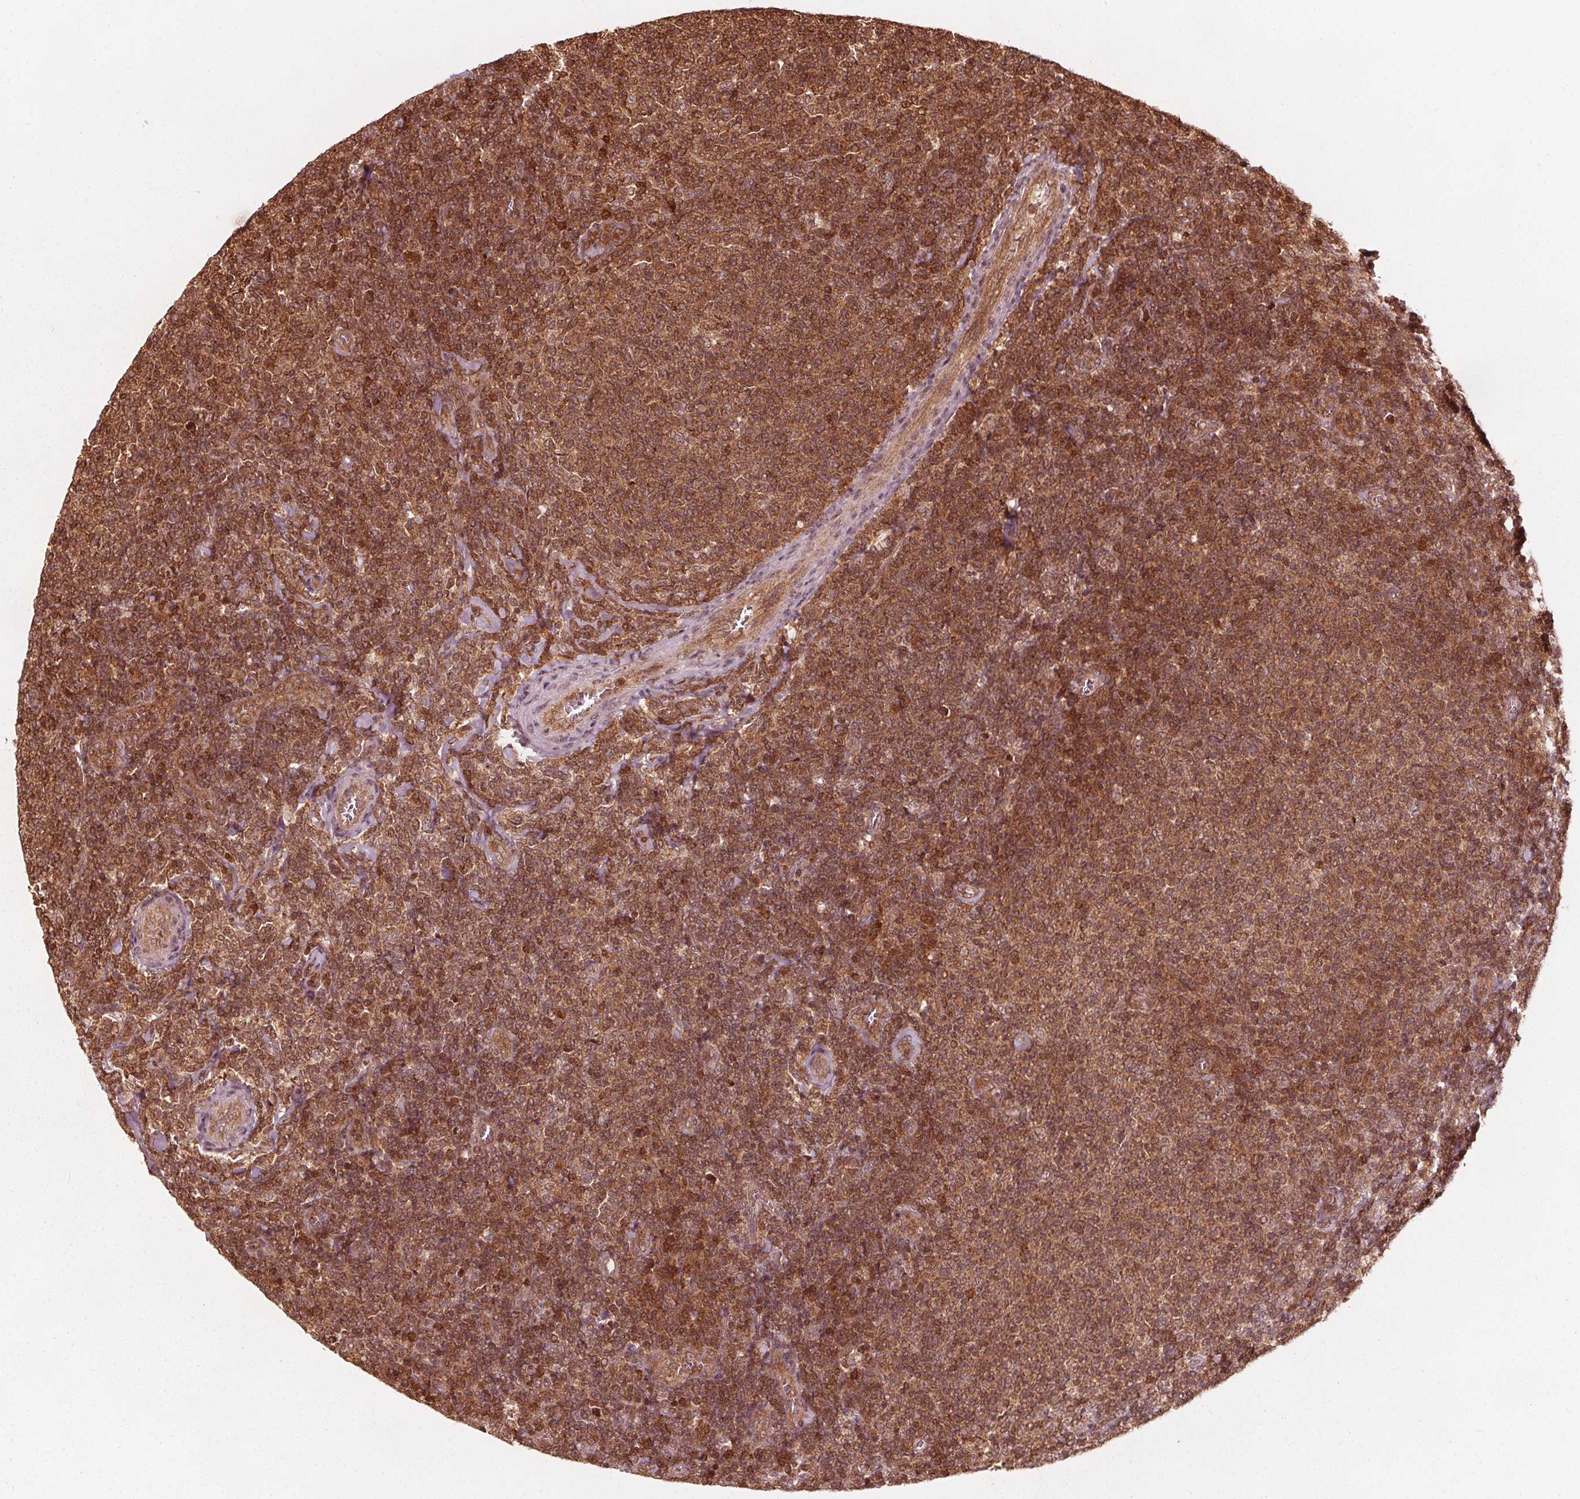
{"staining": {"intensity": "strong", "quantity": ">75%", "location": "cytoplasmic/membranous,nuclear"}, "tissue": "lymphoma", "cell_type": "Tumor cells", "image_type": "cancer", "snomed": [{"axis": "morphology", "description": "Malignant lymphoma, non-Hodgkin's type, Low grade"}, {"axis": "topography", "description": "Lymph node"}], "caption": "Strong cytoplasmic/membranous and nuclear staining for a protein is identified in approximately >75% of tumor cells of low-grade malignant lymphoma, non-Hodgkin's type using immunohistochemistry.", "gene": "AIP", "patient": {"sex": "male", "age": 52}}